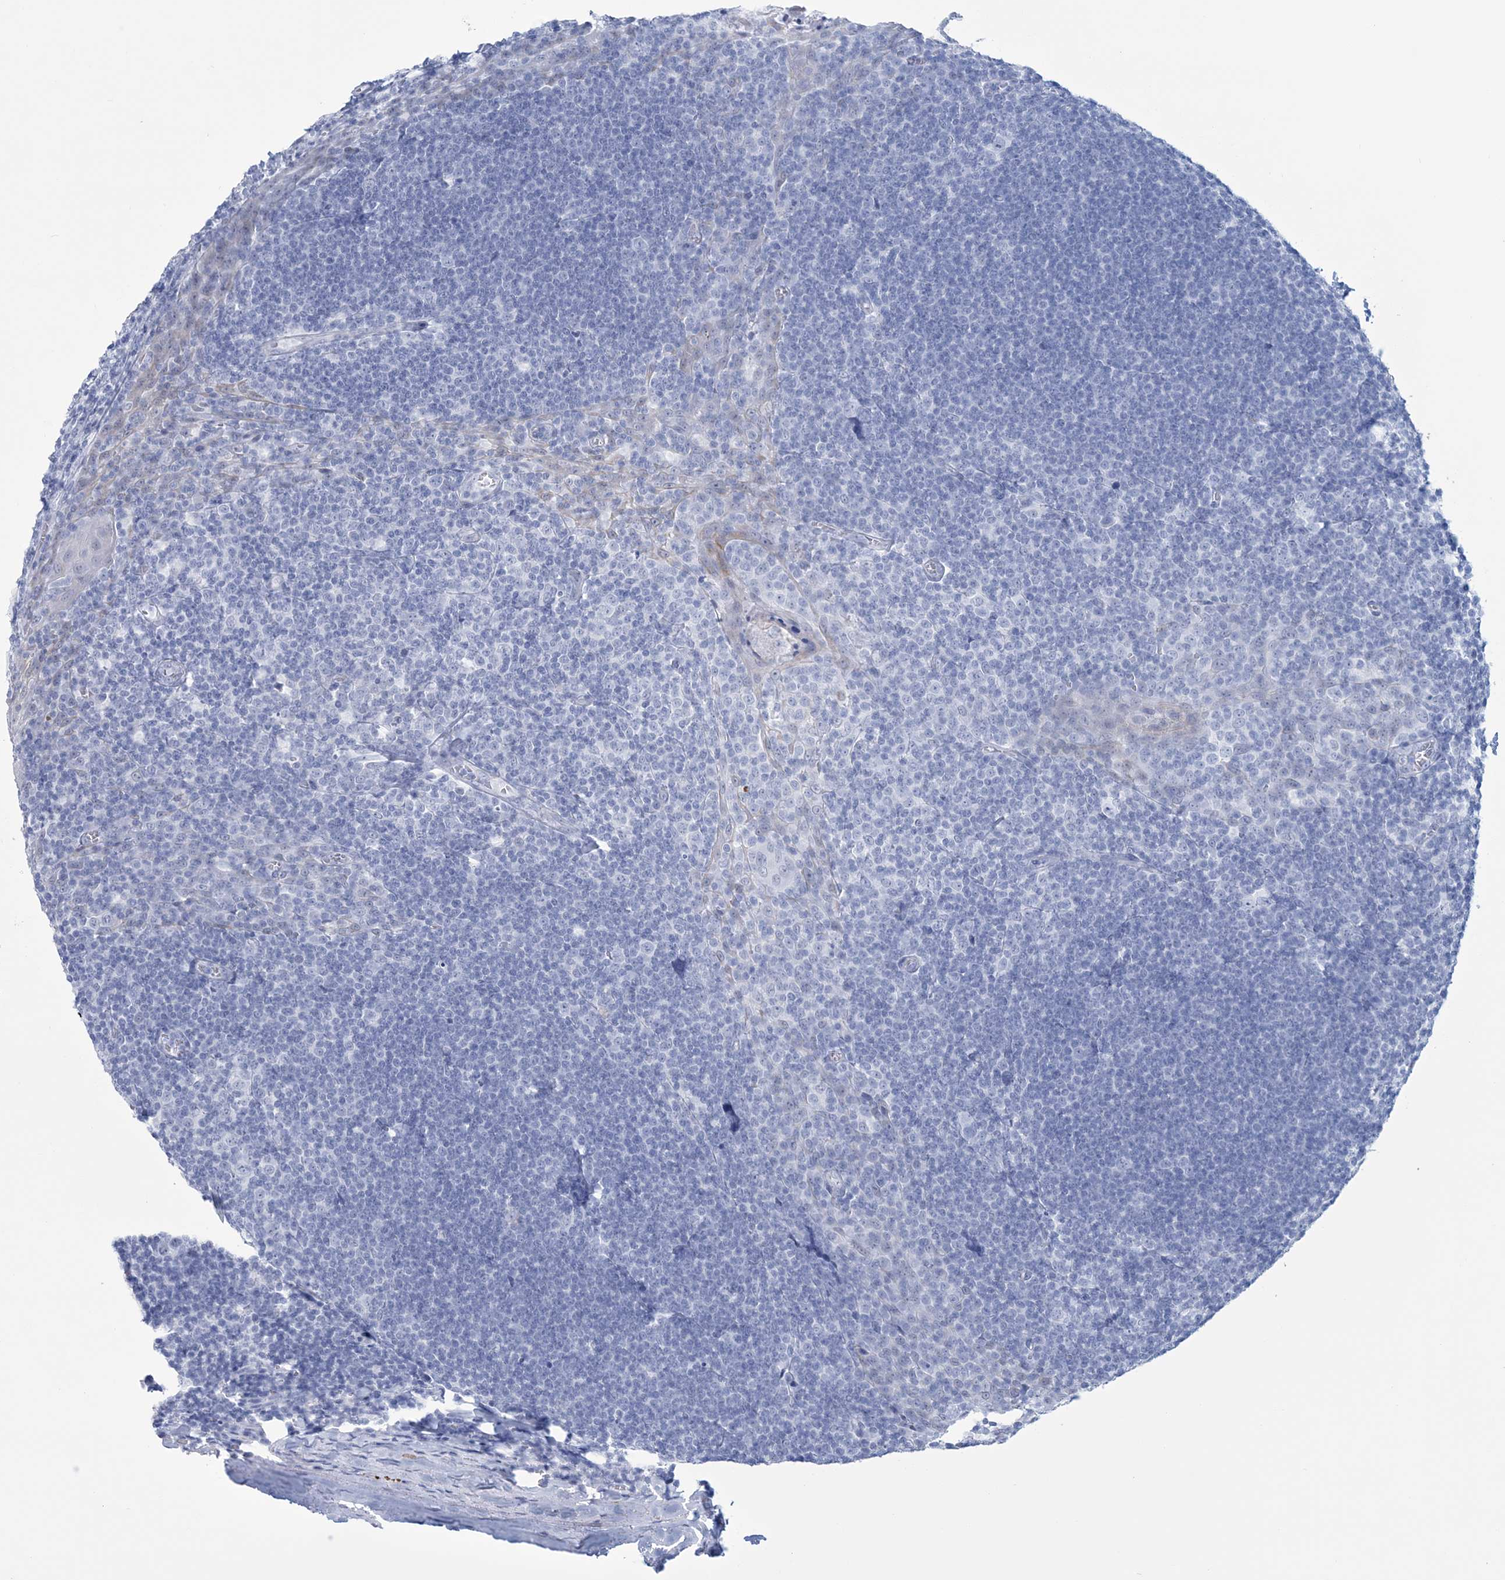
{"staining": {"intensity": "negative", "quantity": "none", "location": "none"}, "tissue": "tonsil", "cell_type": "Germinal center cells", "image_type": "normal", "snomed": [{"axis": "morphology", "description": "Normal tissue, NOS"}, {"axis": "topography", "description": "Tonsil"}], "caption": "This image is of unremarkable tonsil stained with immunohistochemistry (IHC) to label a protein in brown with the nuclei are counter-stained blue. There is no expression in germinal center cells.", "gene": "DPCD", "patient": {"sex": "male", "age": 37}}